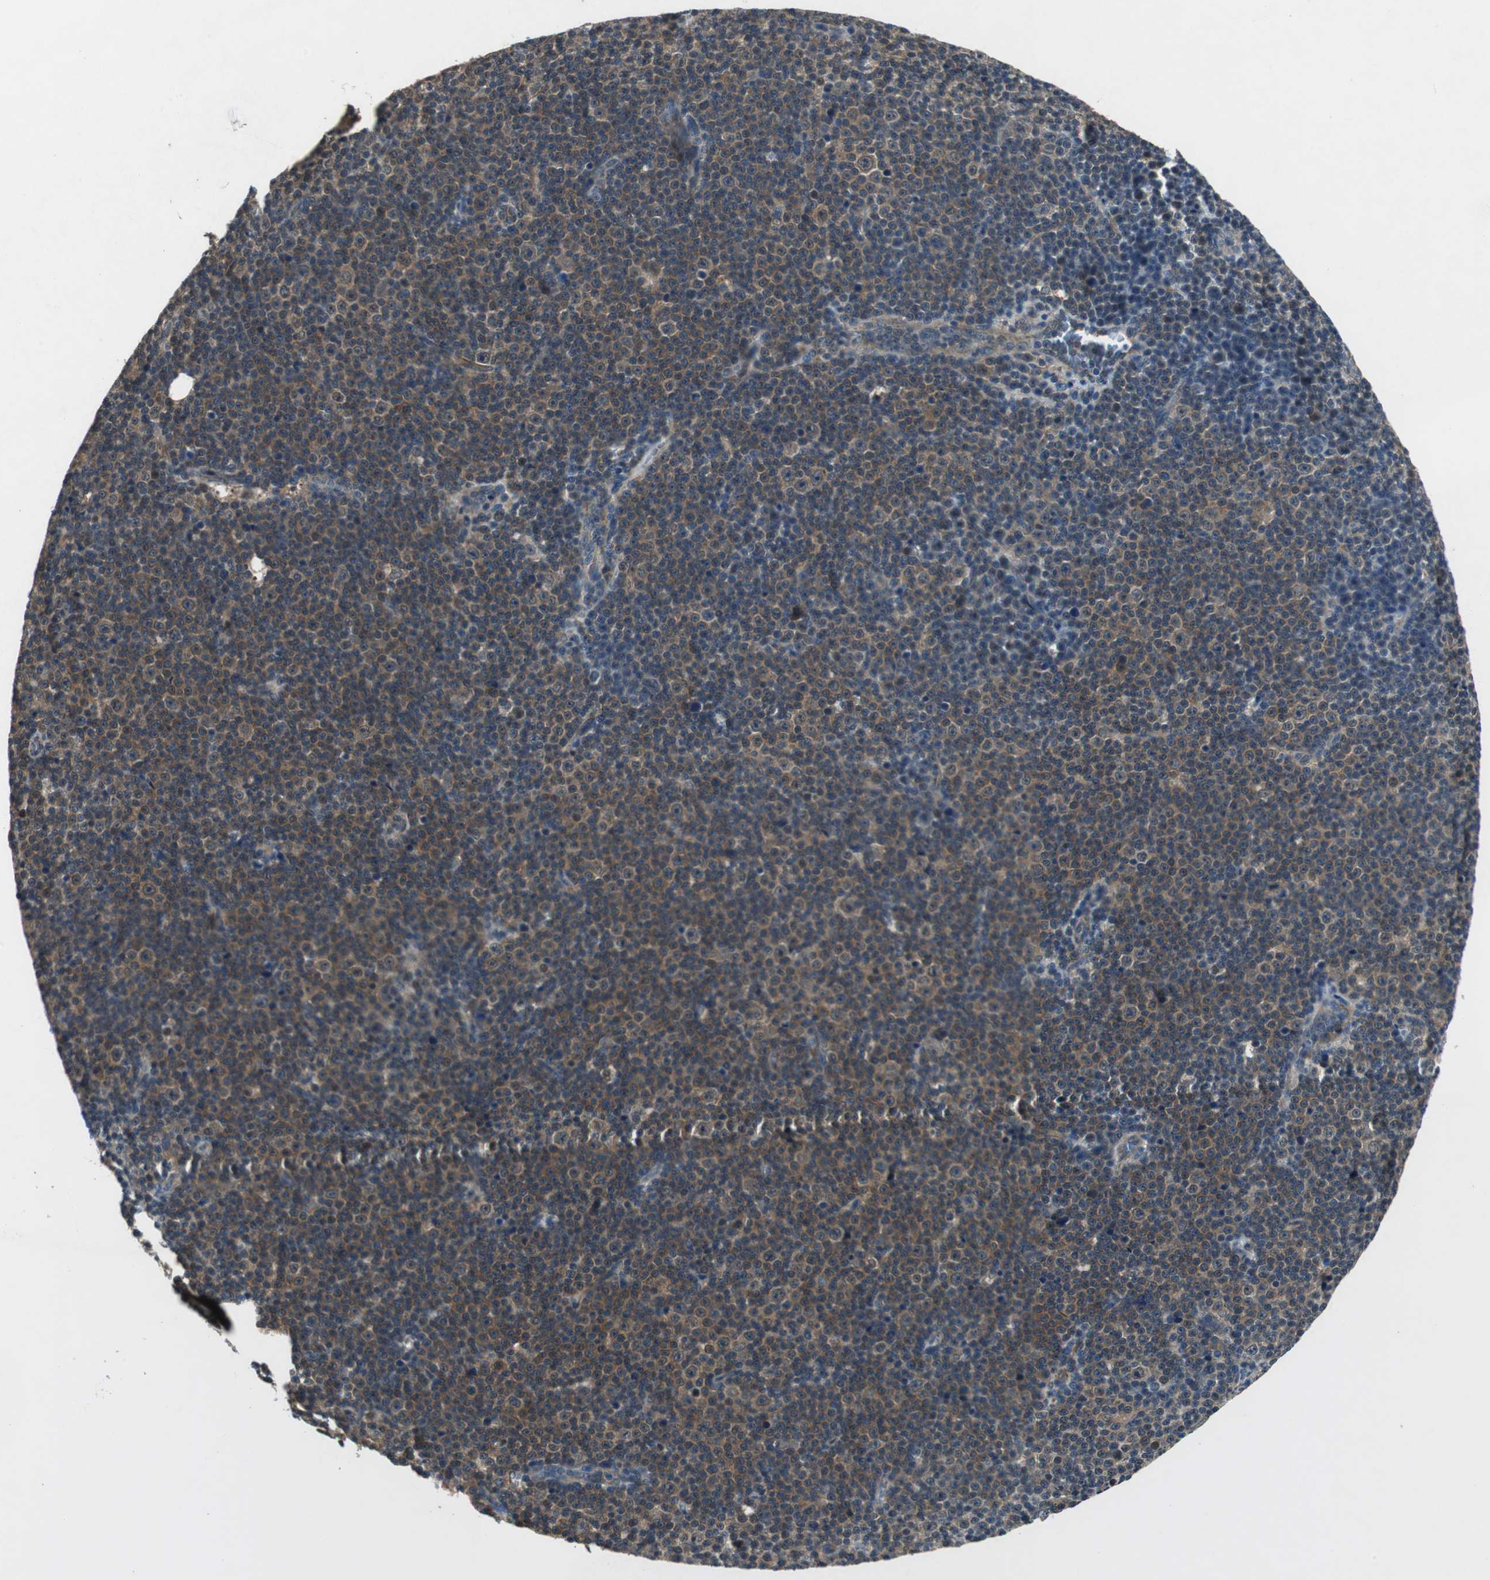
{"staining": {"intensity": "moderate", "quantity": ">75%", "location": "cytoplasmic/membranous"}, "tissue": "lymphoma", "cell_type": "Tumor cells", "image_type": "cancer", "snomed": [{"axis": "morphology", "description": "Malignant lymphoma, non-Hodgkin's type, Low grade"}, {"axis": "topography", "description": "Lymph node"}], "caption": "High-power microscopy captured an IHC micrograph of lymphoma, revealing moderate cytoplasmic/membranous expression in about >75% of tumor cells.", "gene": "PSMB4", "patient": {"sex": "female", "age": 67}}